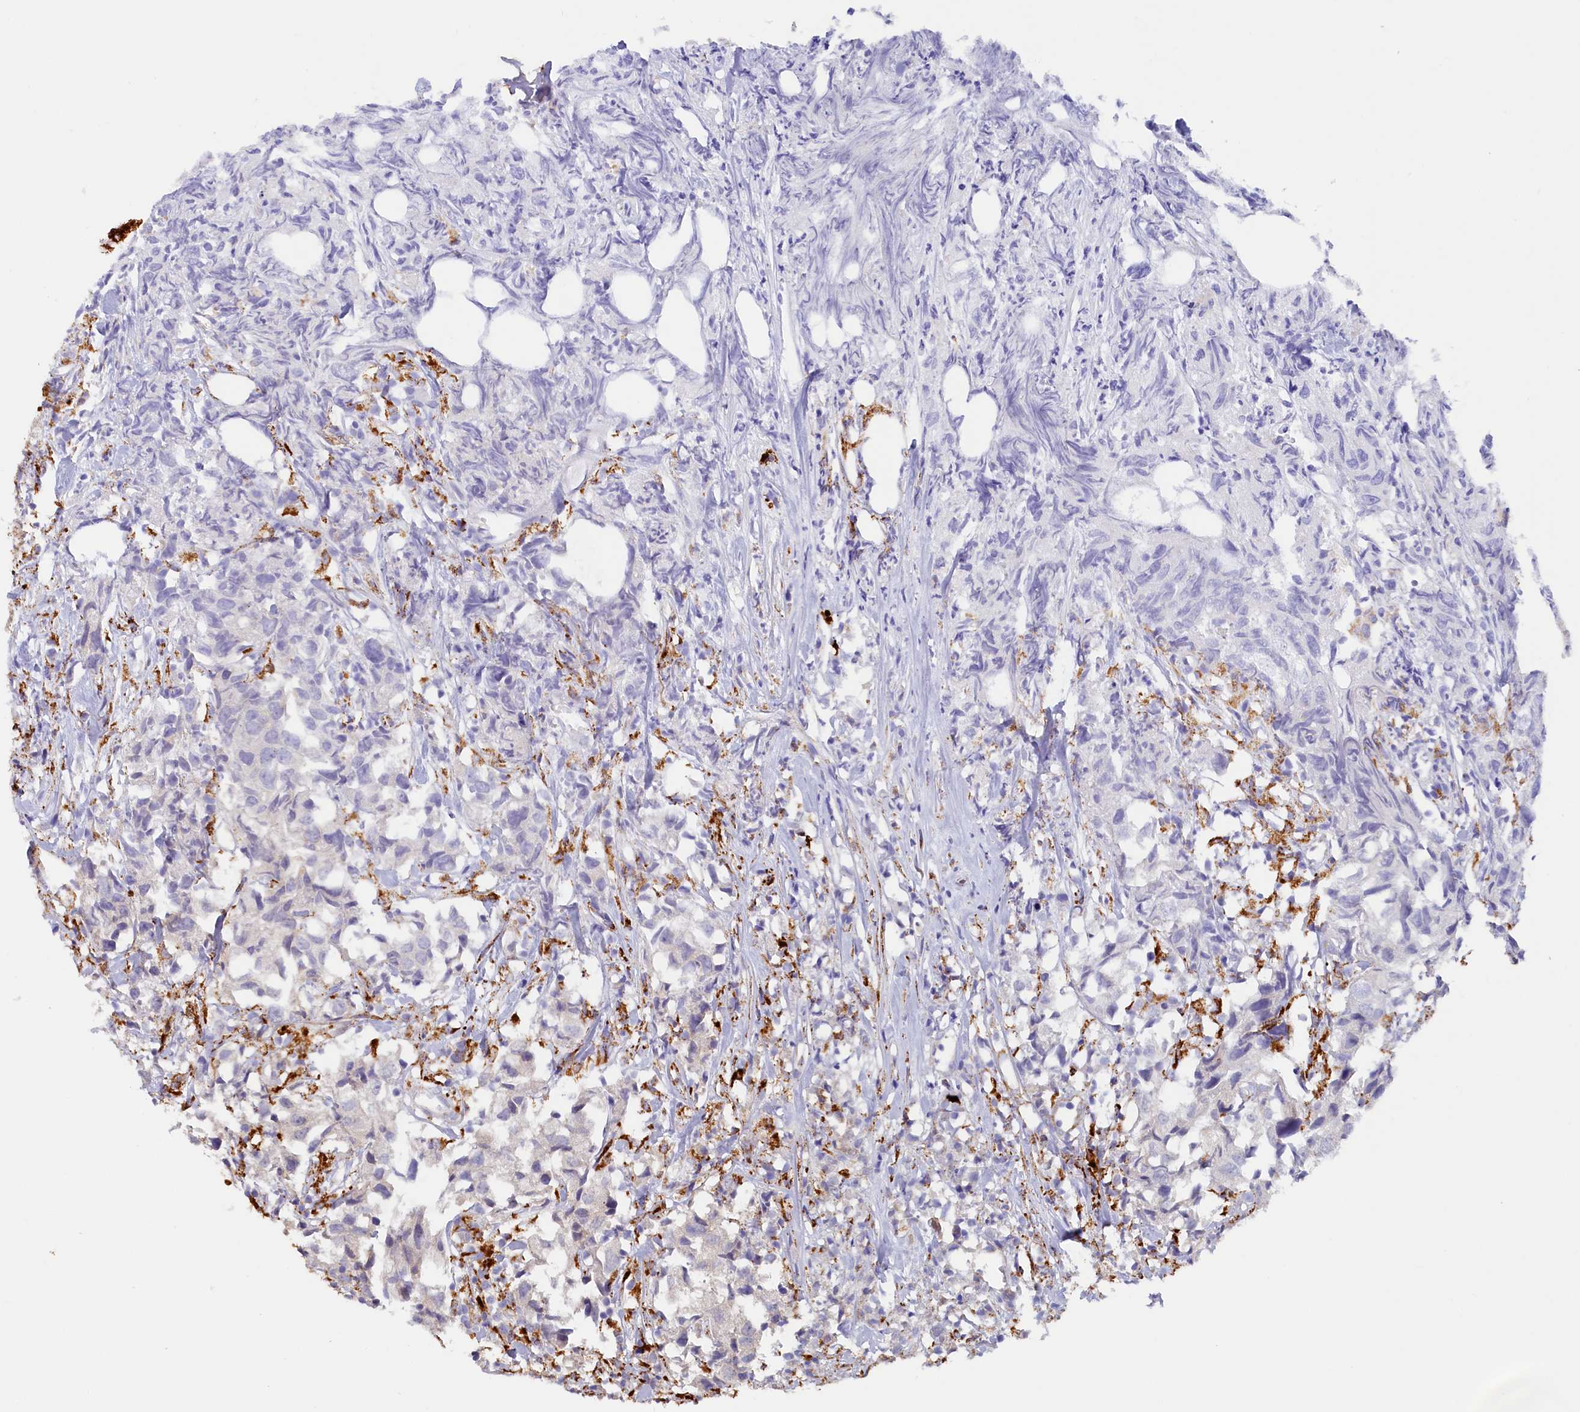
{"staining": {"intensity": "moderate", "quantity": "<25%", "location": "cytoplasmic/membranous"}, "tissue": "urothelial cancer", "cell_type": "Tumor cells", "image_type": "cancer", "snomed": [{"axis": "morphology", "description": "Urothelial carcinoma, High grade"}, {"axis": "topography", "description": "Urinary bladder"}], "caption": "Protein expression analysis of urothelial cancer shows moderate cytoplasmic/membranous positivity in about <25% of tumor cells.", "gene": "AKTIP", "patient": {"sex": "female", "age": 75}}